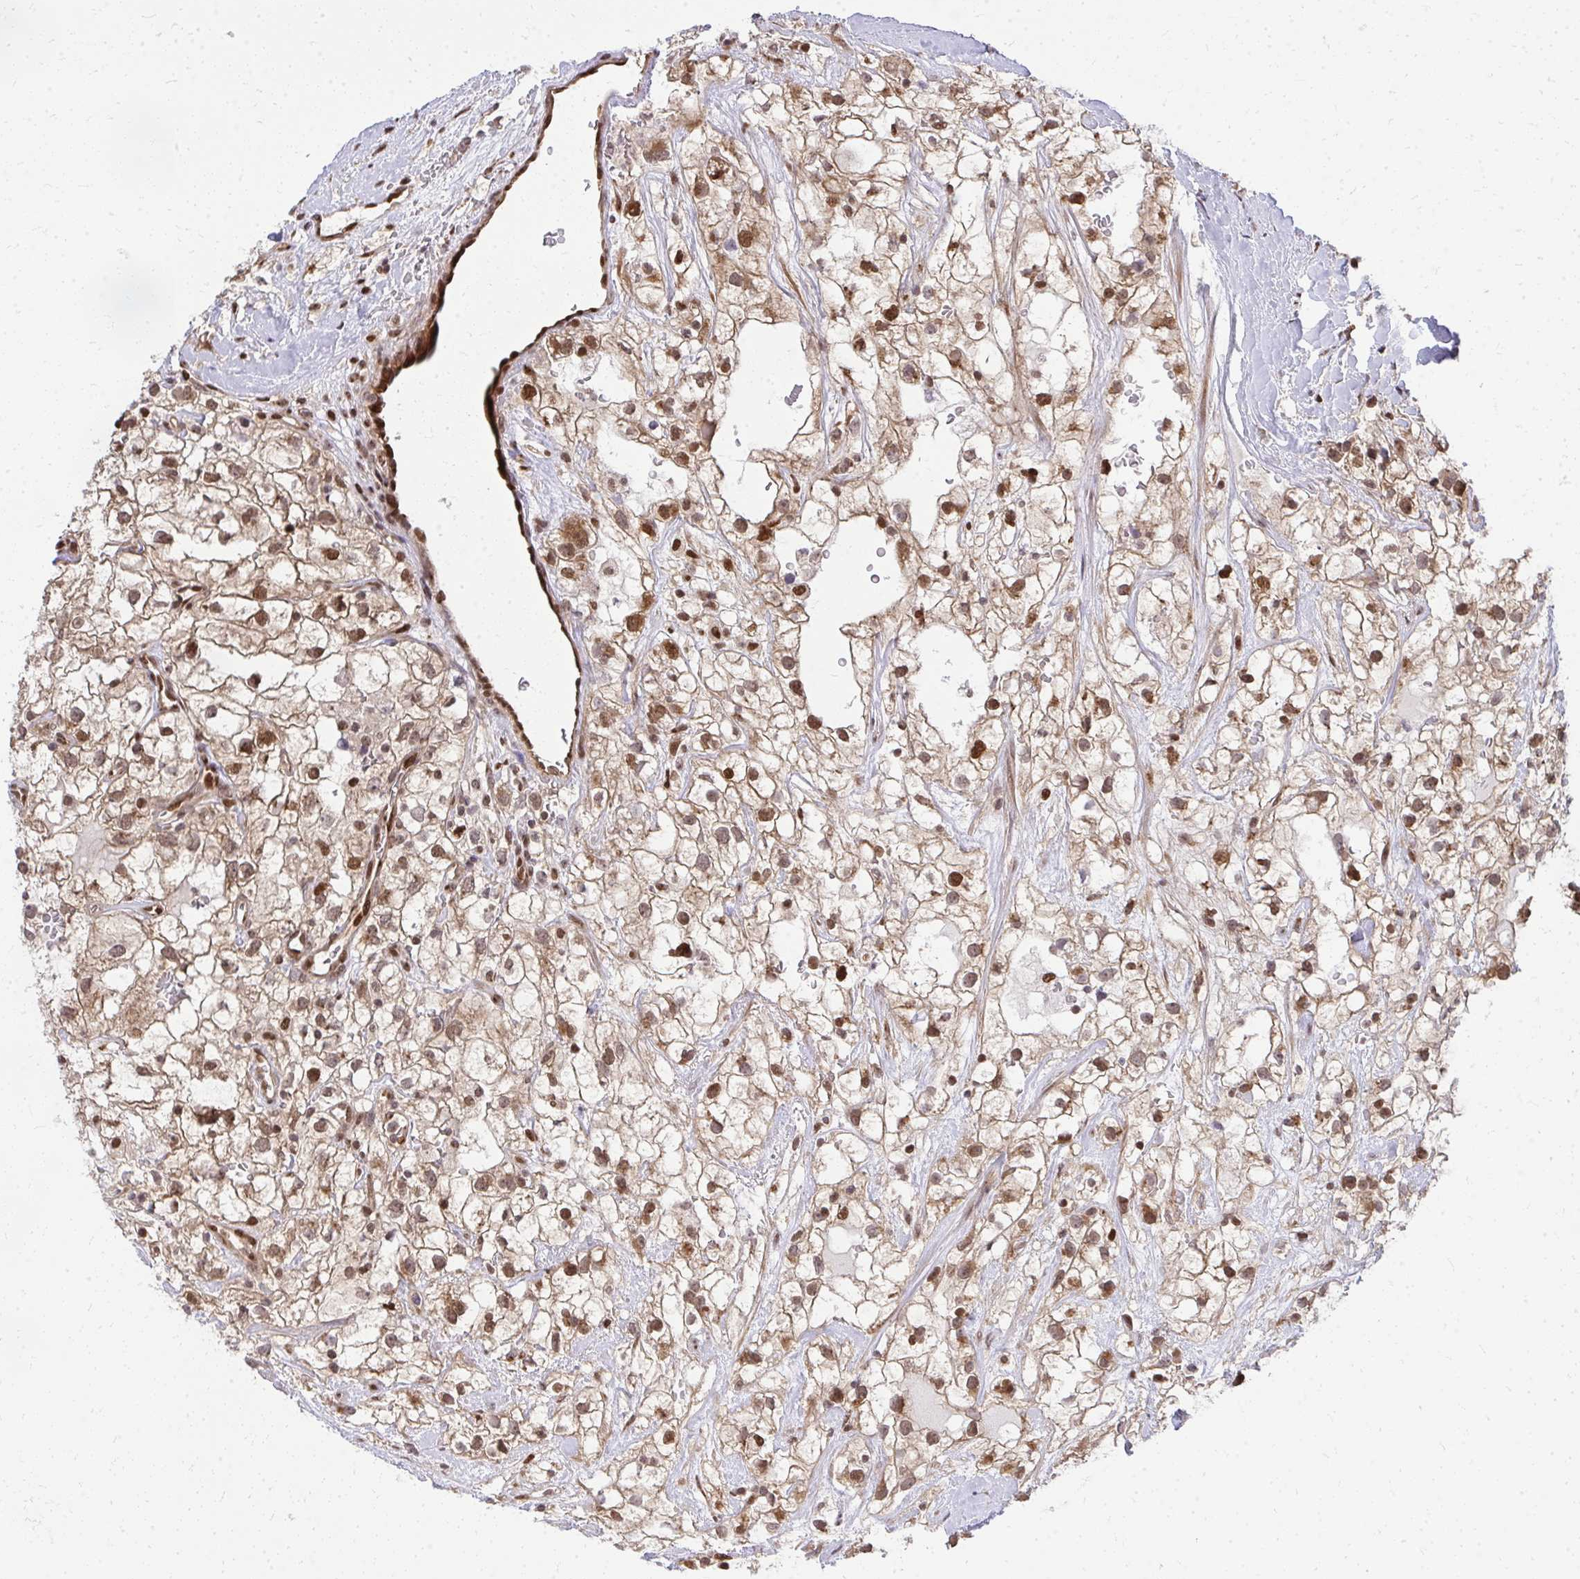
{"staining": {"intensity": "moderate", "quantity": ">75%", "location": "cytoplasmic/membranous,nuclear"}, "tissue": "renal cancer", "cell_type": "Tumor cells", "image_type": "cancer", "snomed": [{"axis": "morphology", "description": "Adenocarcinoma, NOS"}, {"axis": "topography", "description": "Kidney"}], "caption": "Tumor cells demonstrate medium levels of moderate cytoplasmic/membranous and nuclear staining in approximately >75% of cells in human adenocarcinoma (renal).", "gene": "PIGY", "patient": {"sex": "male", "age": 59}}